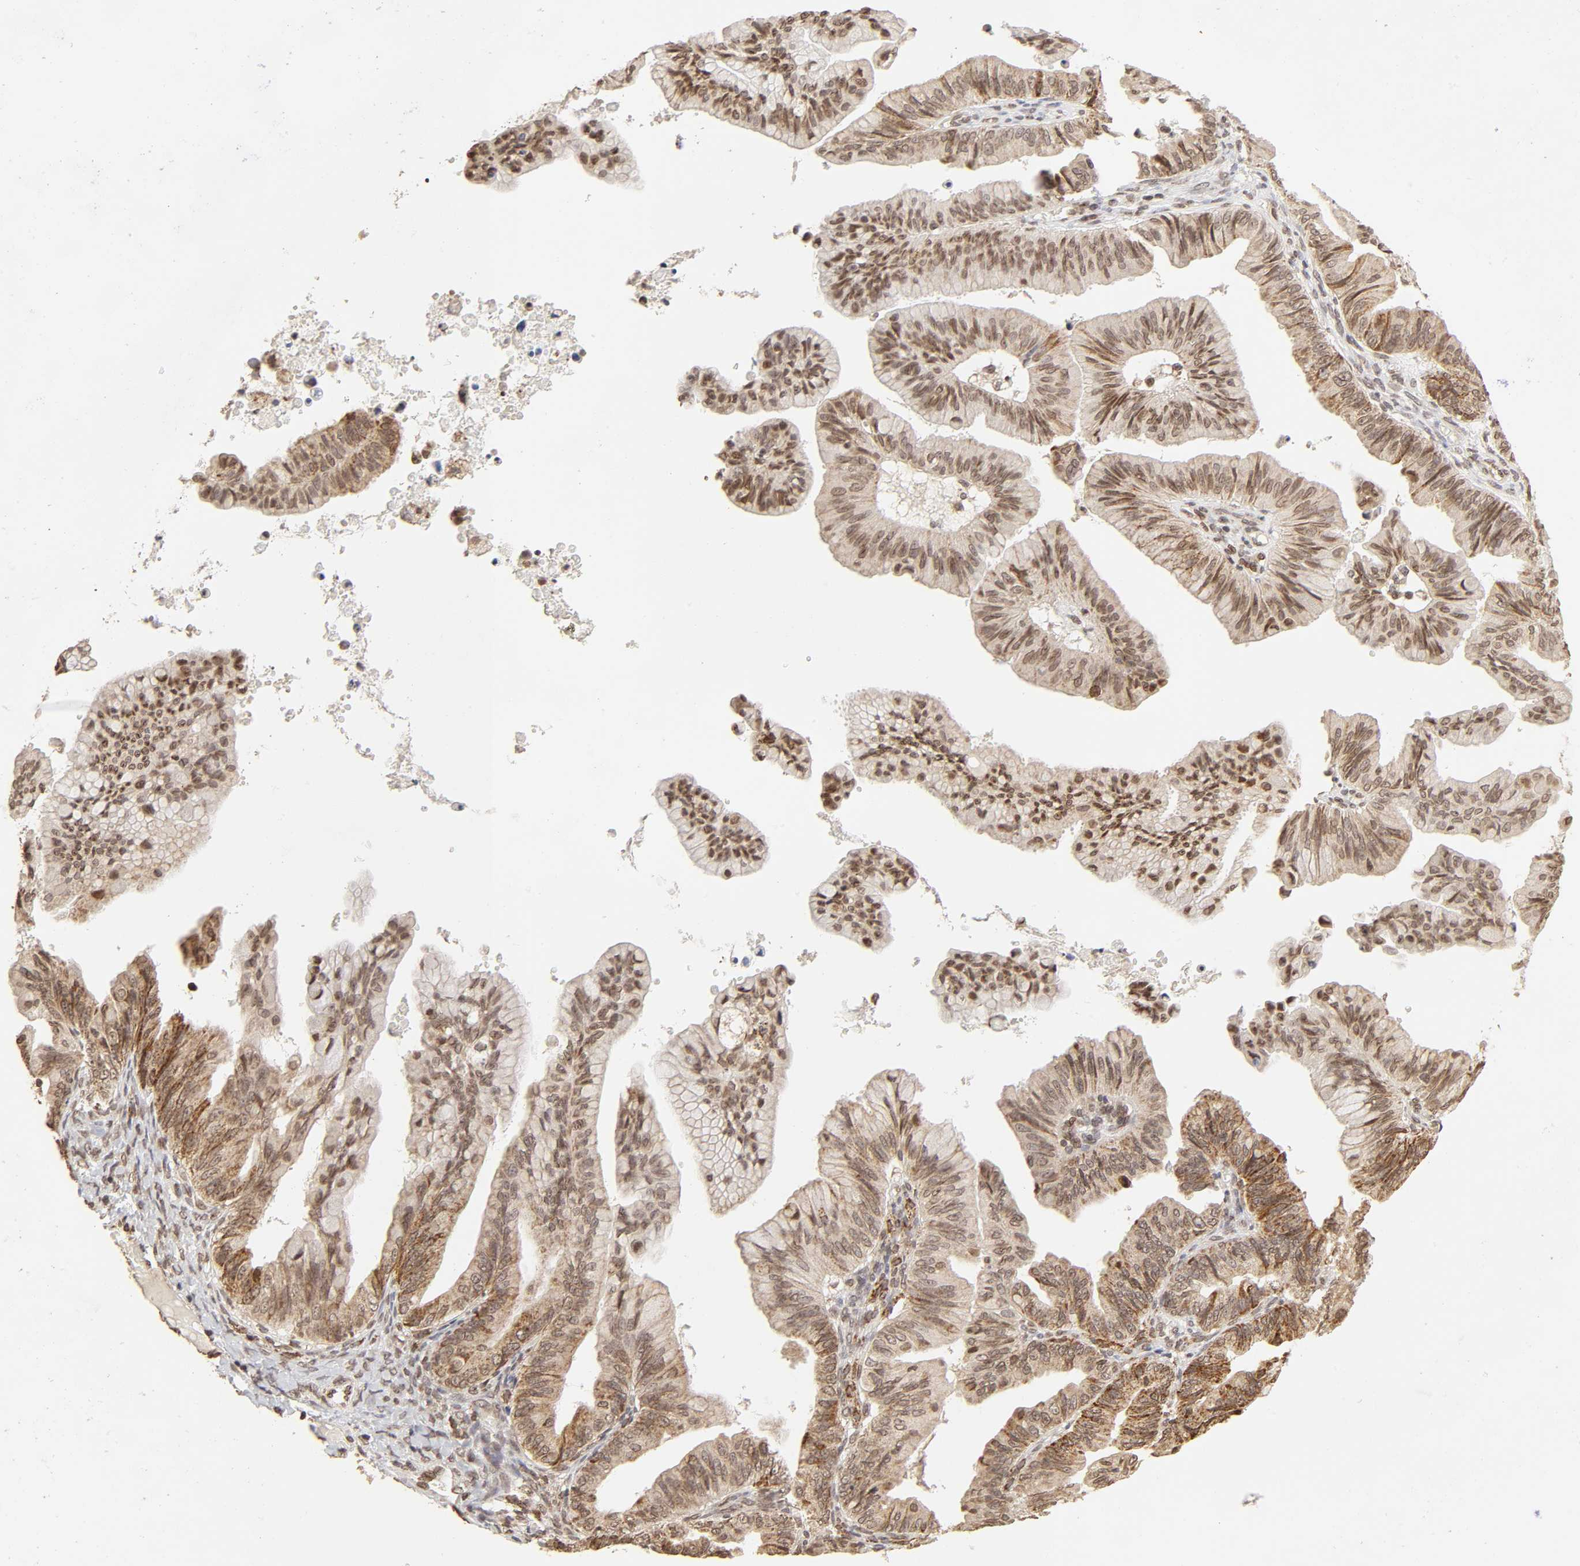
{"staining": {"intensity": "weak", "quantity": ">75%", "location": "cytoplasmic/membranous,nuclear"}, "tissue": "ovarian cancer", "cell_type": "Tumor cells", "image_type": "cancer", "snomed": [{"axis": "morphology", "description": "Cystadenocarcinoma, mucinous, NOS"}, {"axis": "topography", "description": "Ovary"}], "caption": "Protein staining reveals weak cytoplasmic/membranous and nuclear expression in about >75% of tumor cells in ovarian cancer. (brown staining indicates protein expression, while blue staining denotes nuclei).", "gene": "MLLT6", "patient": {"sex": "female", "age": 36}}